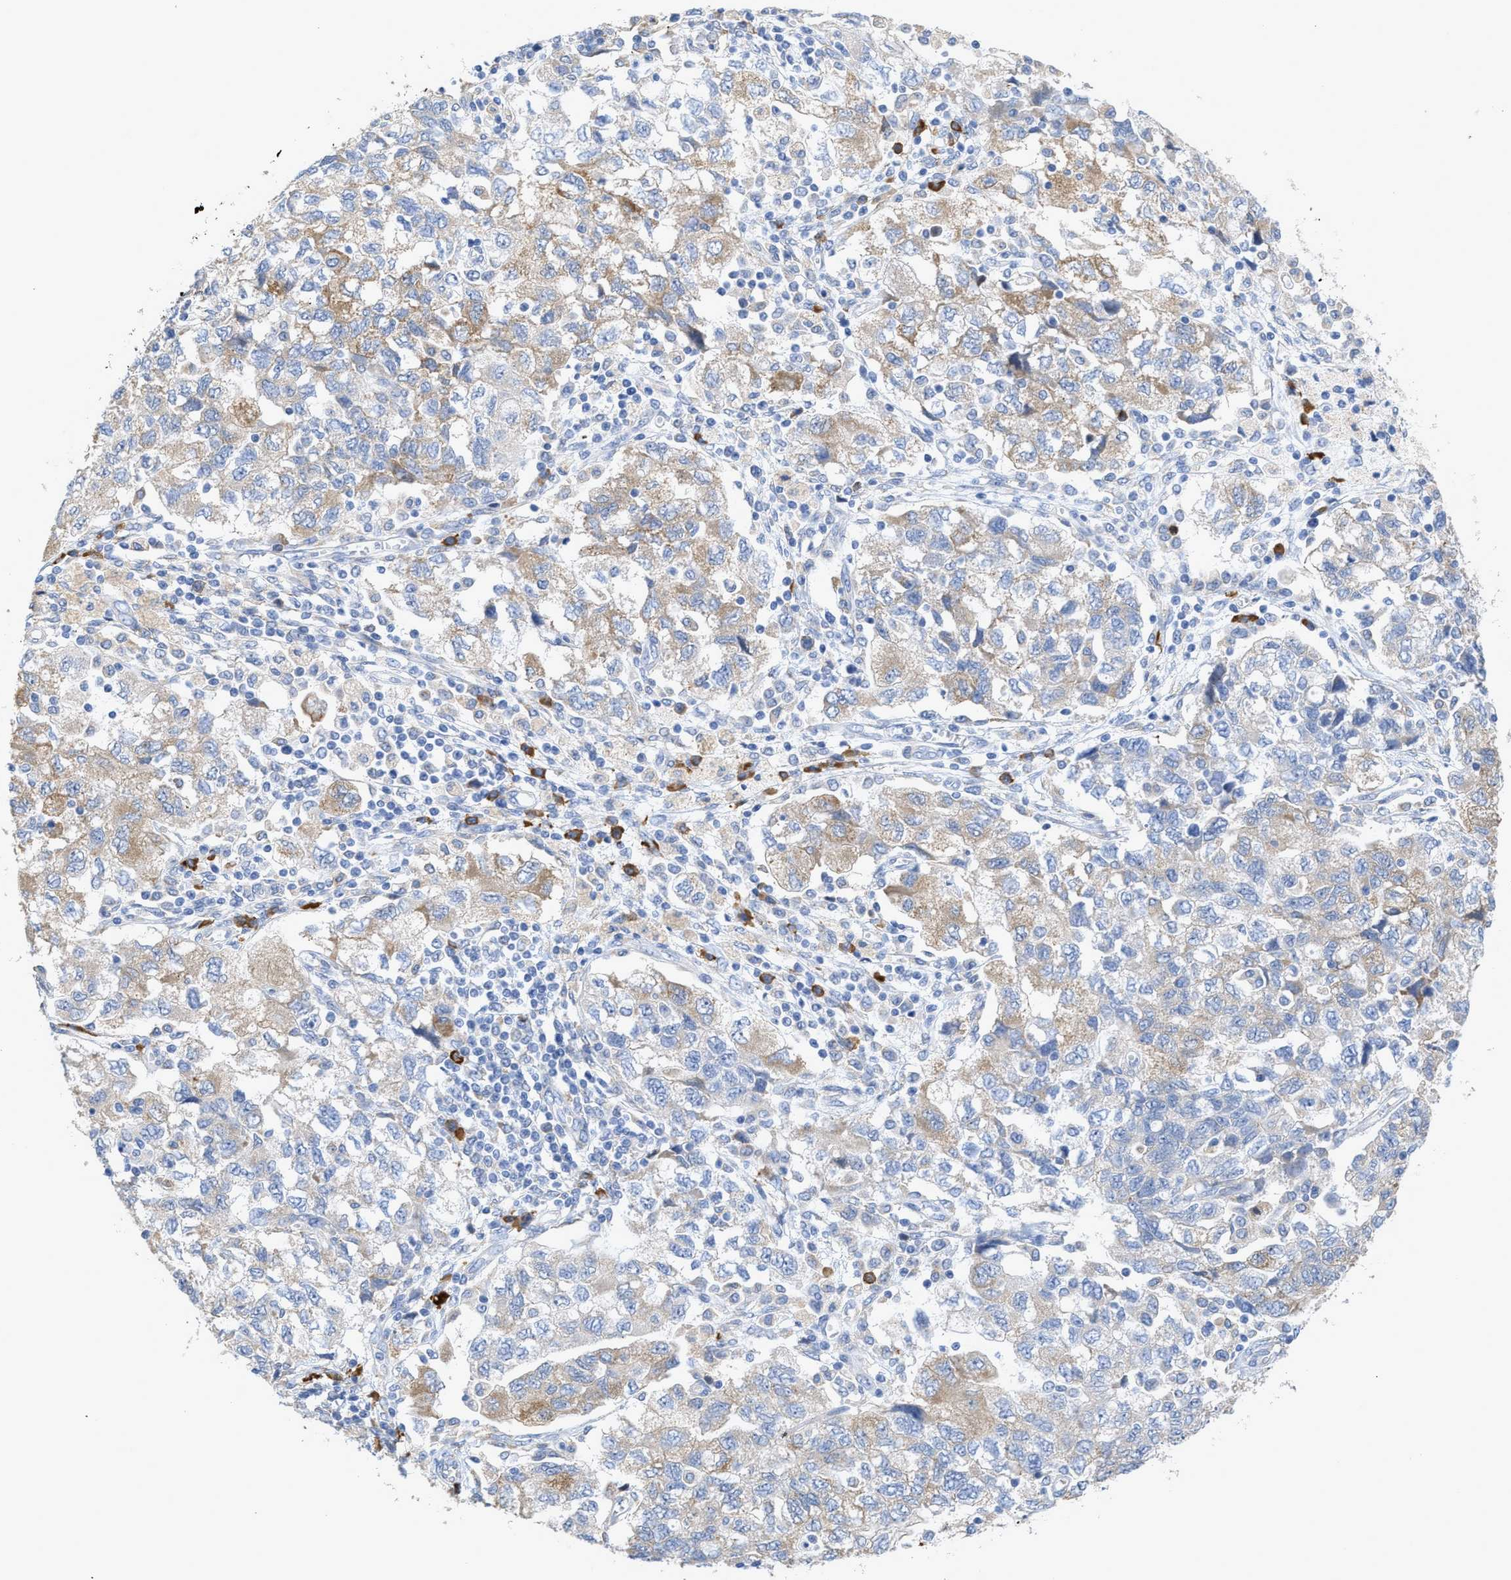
{"staining": {"intensity": "weak", "quantity": "25%-75%", "location": "cytoplasmic/membranous"}, "tissue": "ovarian cancer", "cell_type": "Tumor cells", "image_type": "cancer", "snomed": [{"axis": "morphology", "description": "Carcinoma, NOS"}, {"axis": "morphology", "description": "Cystadenocarcinoma, serous, NOS"}, {"axis": "topography", "description": "Ovary"}], "caption": "There is low levels of weak cytoplasmic/membranous positivity in tumor cells of ovarian cancer (serous cystadenocarcinoma), as demonstrated by immunohistochemical staining (brown color).", "gene": "RYR2", "patient": {"sex": "female", "age": 69}}